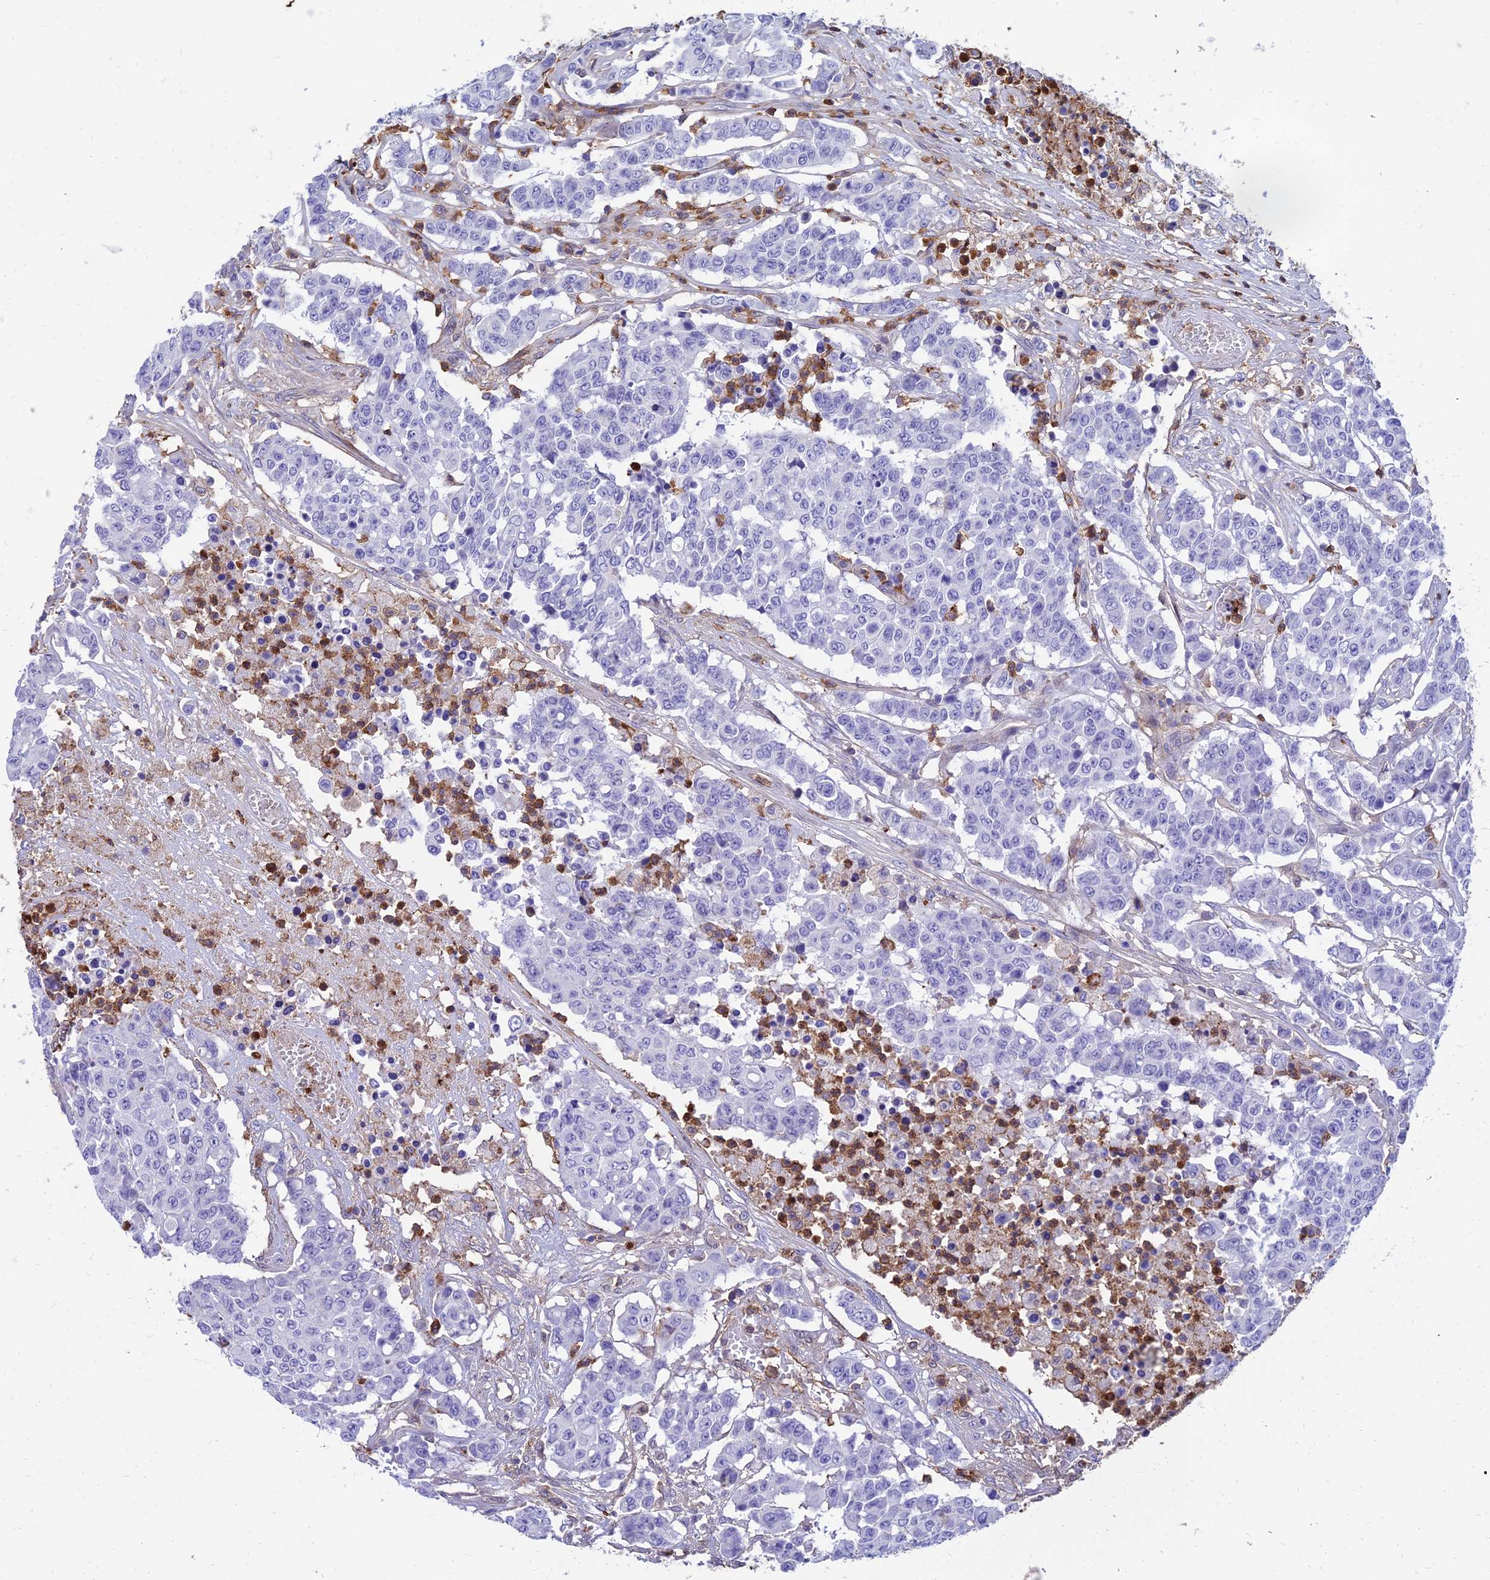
{"staining": {"intensity": "negative", "quantity": "none", "location": "none"}, "tissue": "colorectal cancer", "cell_type": "Tumor cells", "image_type": "cancer", "snomed": [{"axis": "morphology", "description": "Adenocarcinoma, NOS"}, {"axis": "topography", "description": "Colon"}], "caption": "This is an immunohistochemistry image of human colorectal adenocarcinoma. There is no positivity in tumor cells.", "gene": "SREK1IP1", "patient": {"sex": "male", "age": 51}}